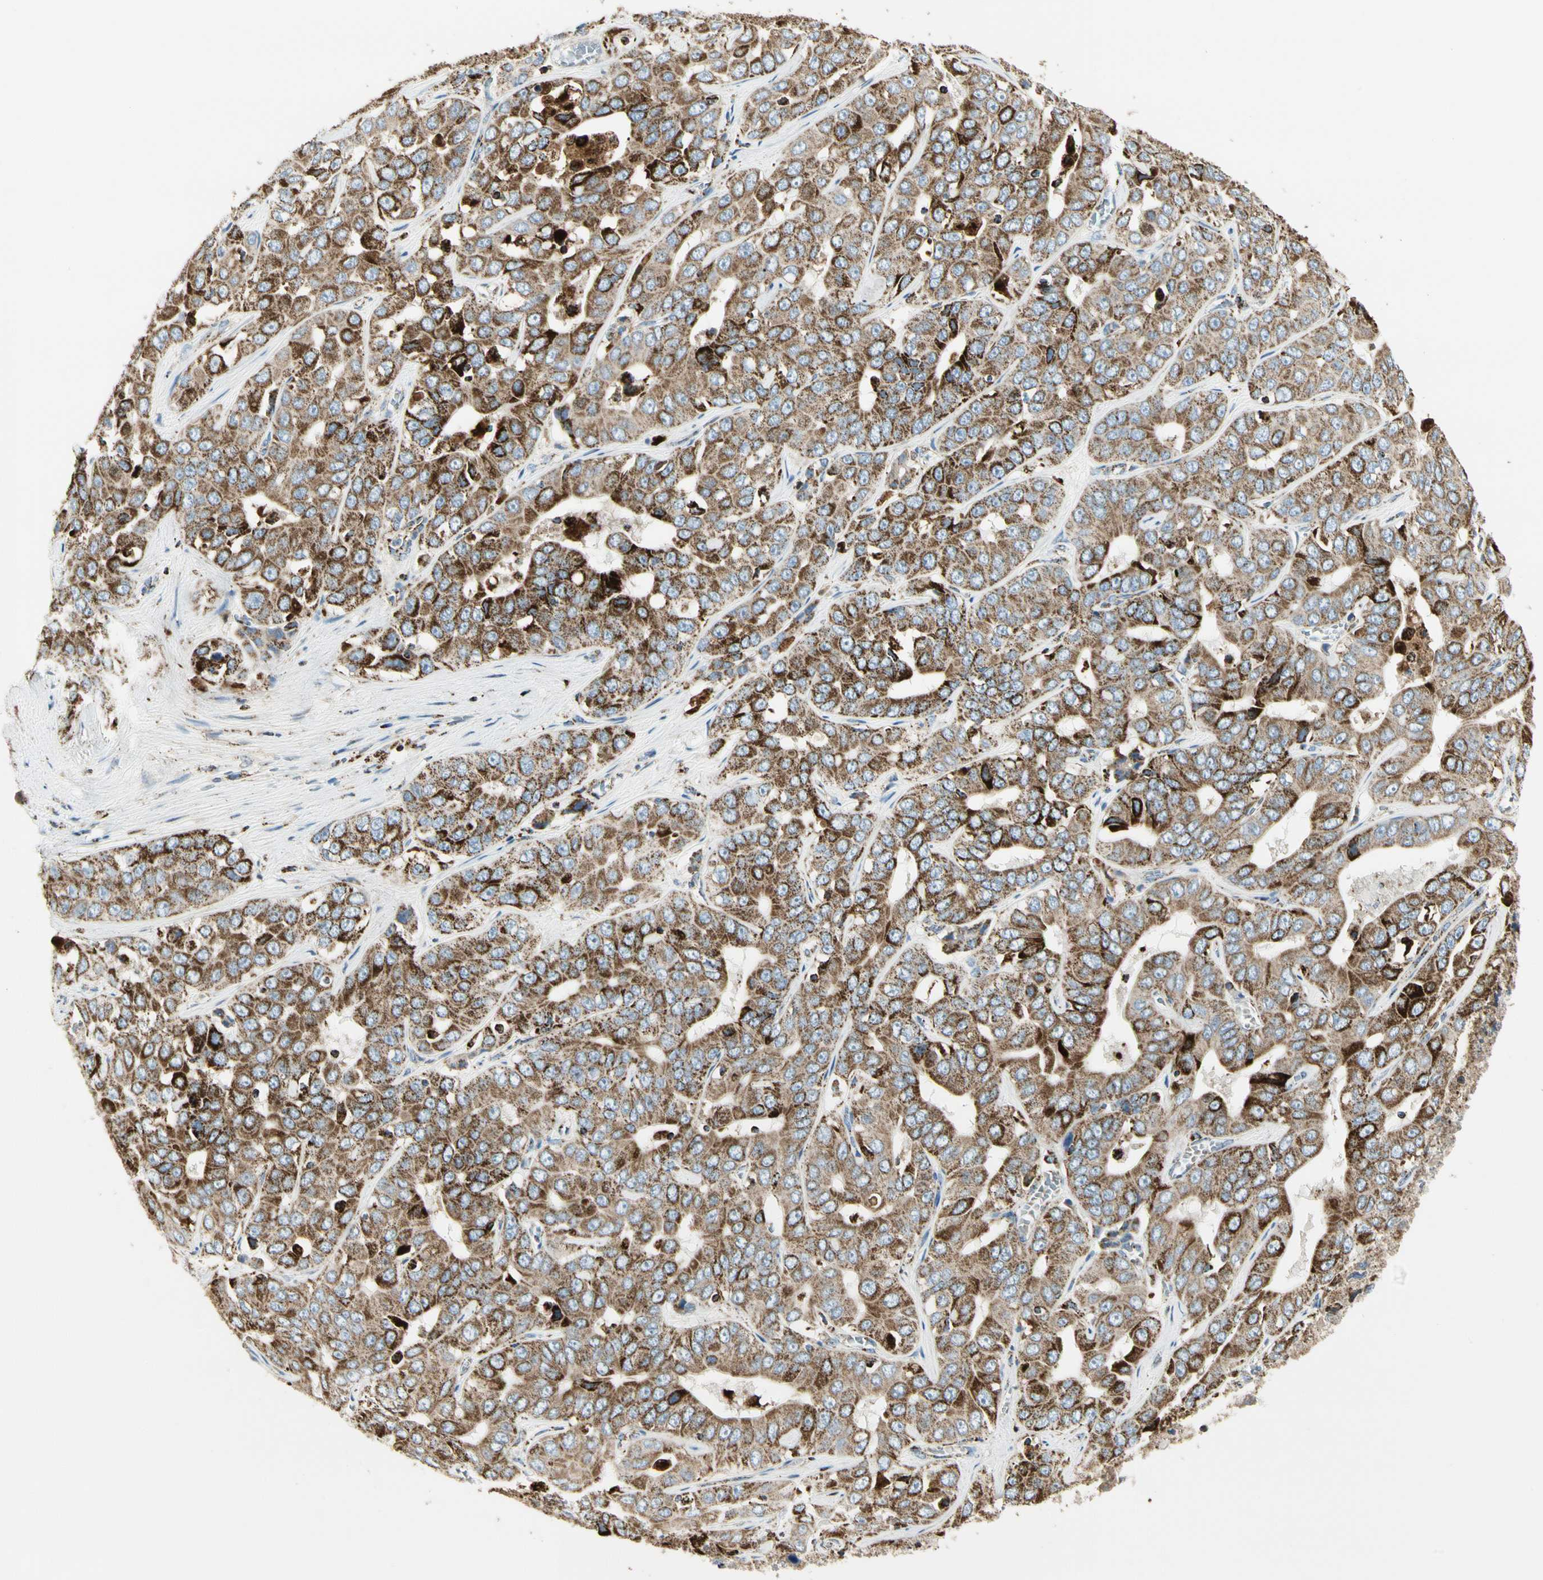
{"staining": {"intensity": "strong", "quantity": ">75%", "location": "cytoplasmic/membranous"}, "tissue": "liver cancer", "cell_type": "Tumor cells", "image_type": "cancer", "snomed": [{"axis": "morphology", "description": "Cholangiocarcinoma"}, {"axis": "topography", "description": "Liver"}], "caption": "Cholangiocarcinoma (liver) stained with a protein marker displays strong staining in tumor cells.", "gene": "ME2", "patient": {"sex": "female", "age": 52}}